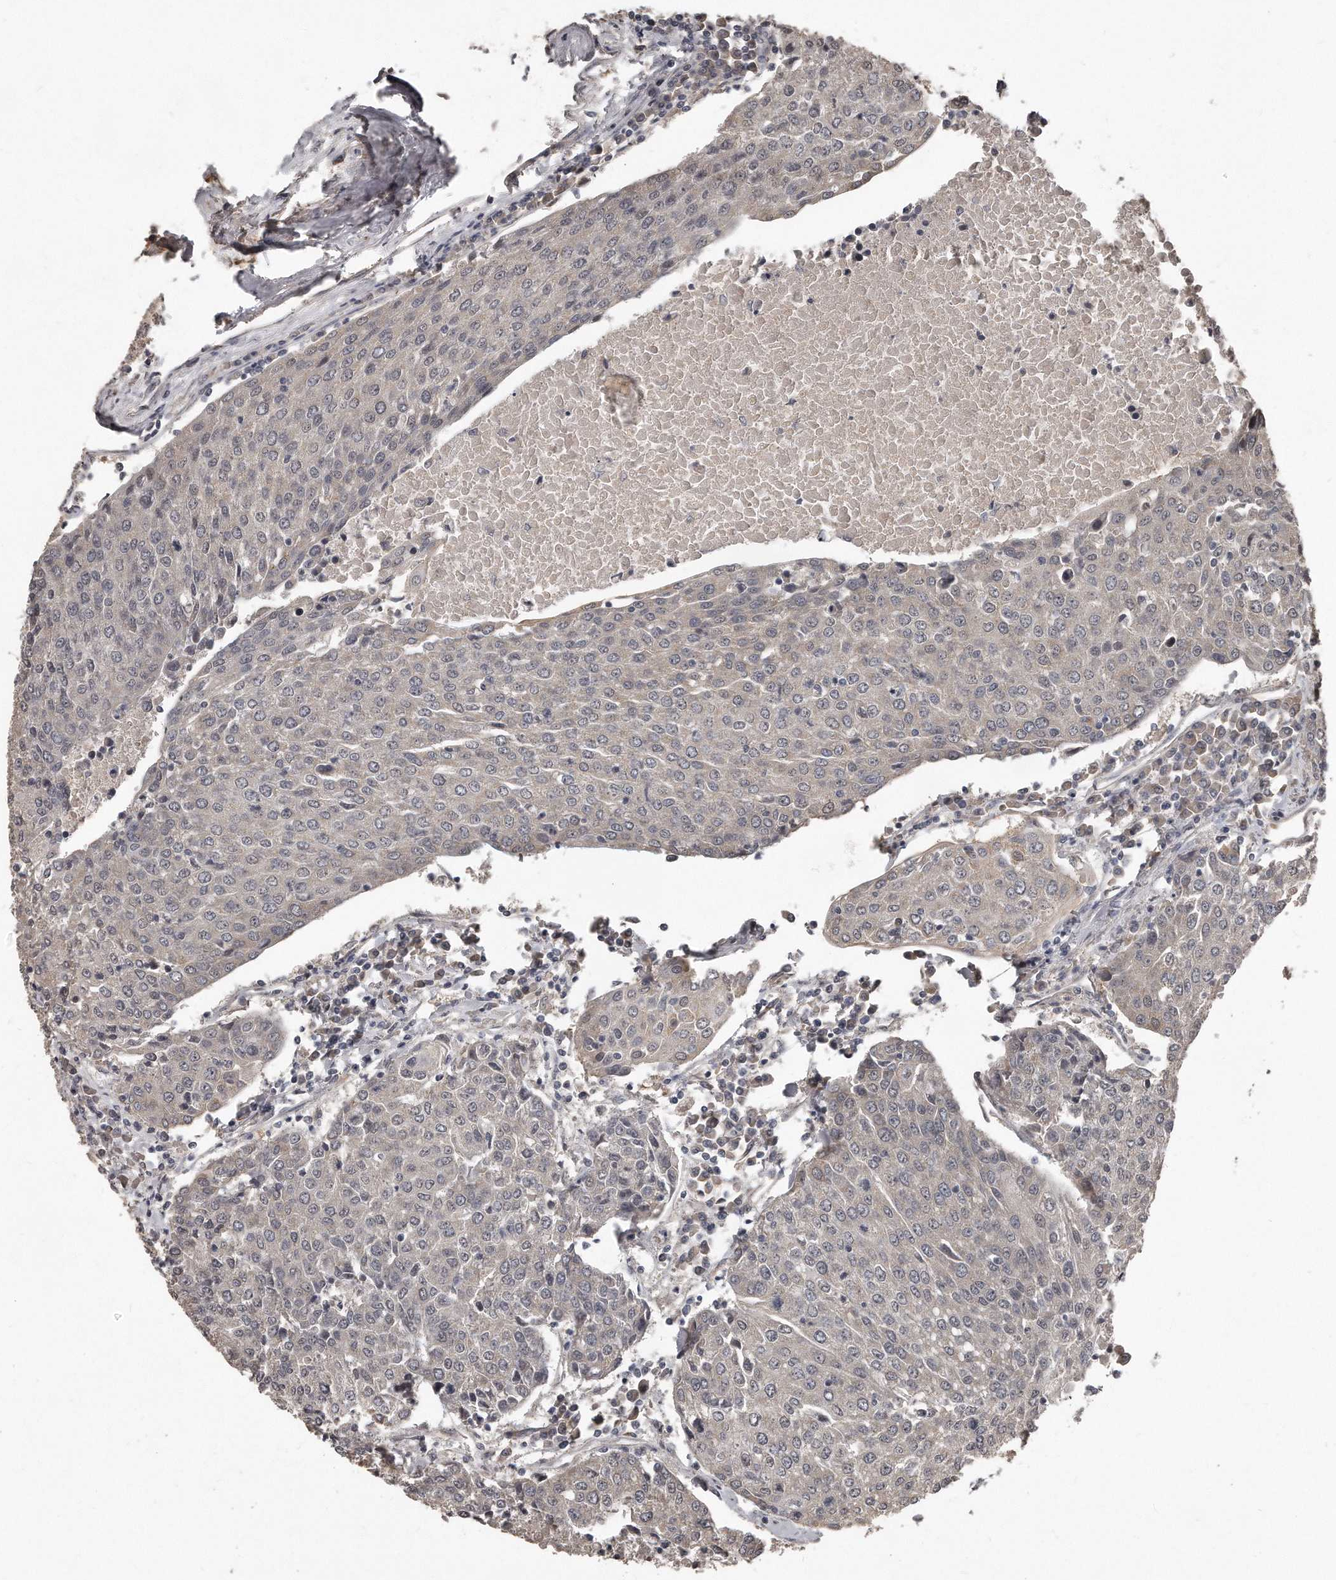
{"staining": {"intensity": "negative", "quantity": "none", "location": "none"}, "tissue": "urothelial cancer", "cell_type": "Tumor cells", "image_type": "cancer", "snomed": [{"axis": "morphology", "description": "Urothelial carcinoma, High grade"}, {"axis": "topography", "description": "Urinary bladder"}], "caption": "Human urothelial cancer stained for a protein using IHC shows no positivity in tumor cells.", "gene": "GRB10", "patient": {"sex": "female", "age": 85}}